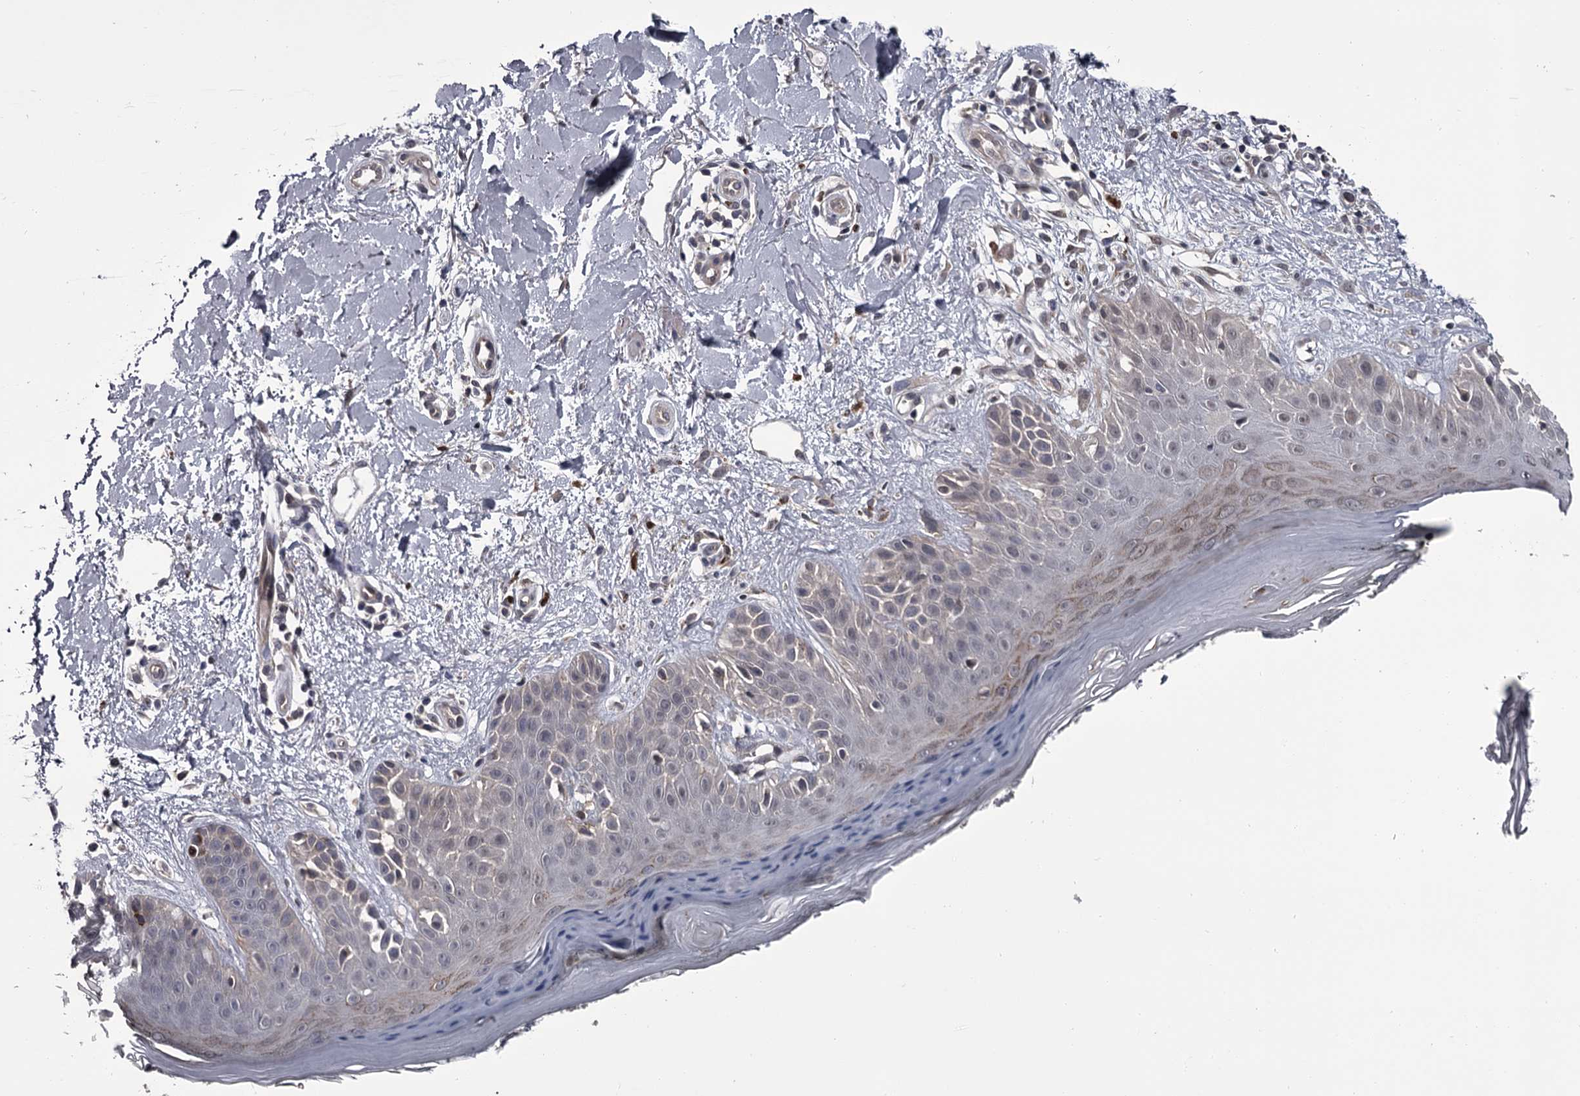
{"staining": {"intensity": "negative", "quantity": "none", "location": "none"}, "tissue": "skin", "cell_type": "Fibroblasts", "image_type": "normal", "snomed": [{"axis": "morphology", "description": "Normal tissue, NOS"}, {"axis": "topography", "description": "Skin"}], "caption": "This is a image of IHC staining of normal skin, which shows no positivity in fibroblasts. (Brightfield microscopy of DAB (3,3'-diaminobenzidine) IHC at high magnification).", "gene": "DAO", "patient": {"sex": "female", "age": 64}}